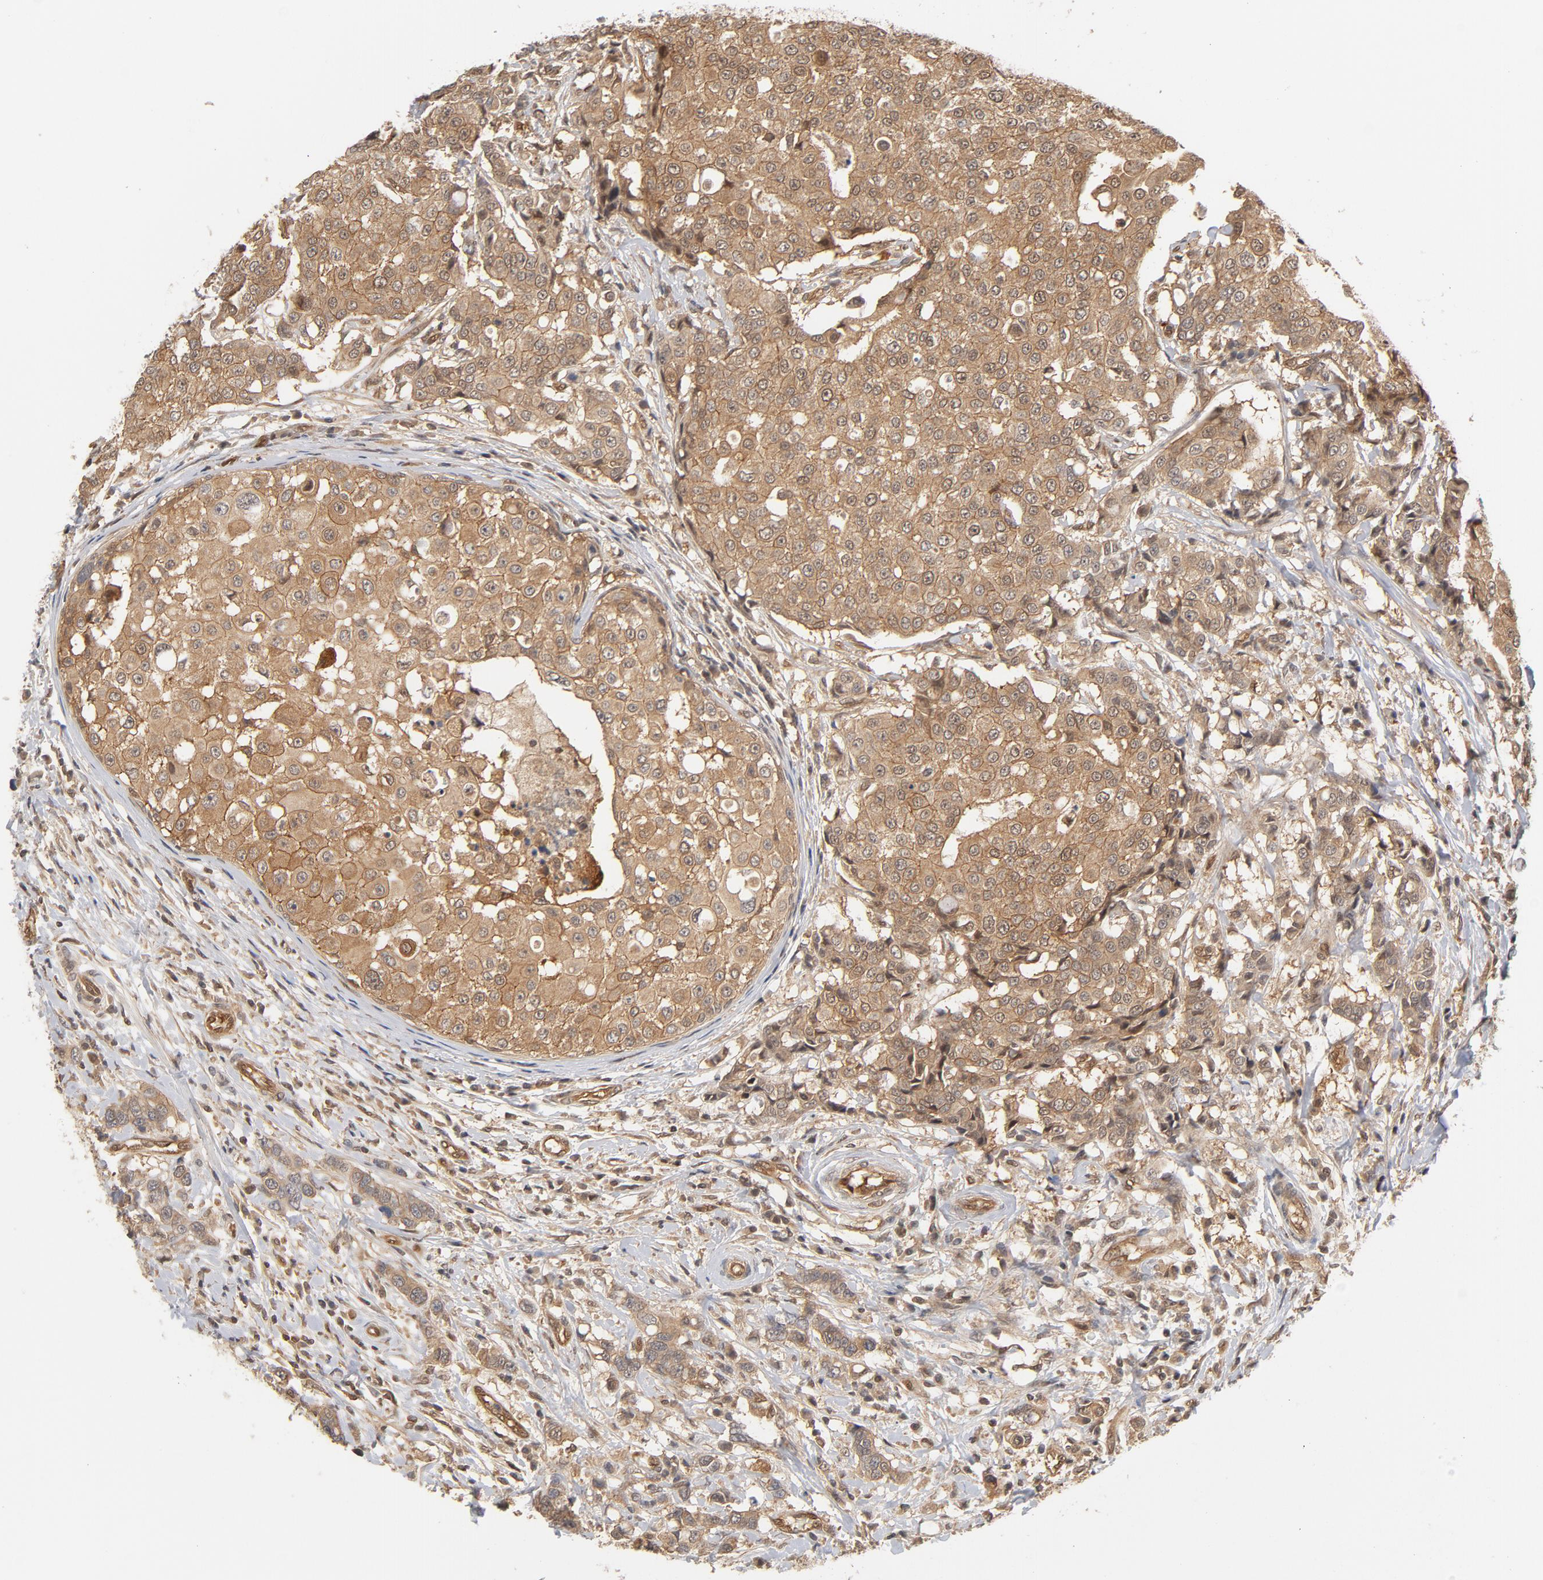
{"staining": {"intensity": "moderate", "quantity": ">75%", "location": "cytoplasmic/membranous"}, "tissue": "breast cancer", "cell_type": "Tumor cells", "image_type": "cancer", "snomed": [{"axis": "morphology", "description": "Duct carcinoma"}, {"axis": "topography", "description": "Breast"}], "caption": "Brown immunohistochemical staining in human breast cancer (infiltrating ductal carcinoma) exhibits moderate cytoplasmic/membranous expression in approximately >75% of tumor cells. (IHC, brightfield microscopy, high magnification).", "gene": "CDC37", "patient": {"sex": "female", "age": 27}}